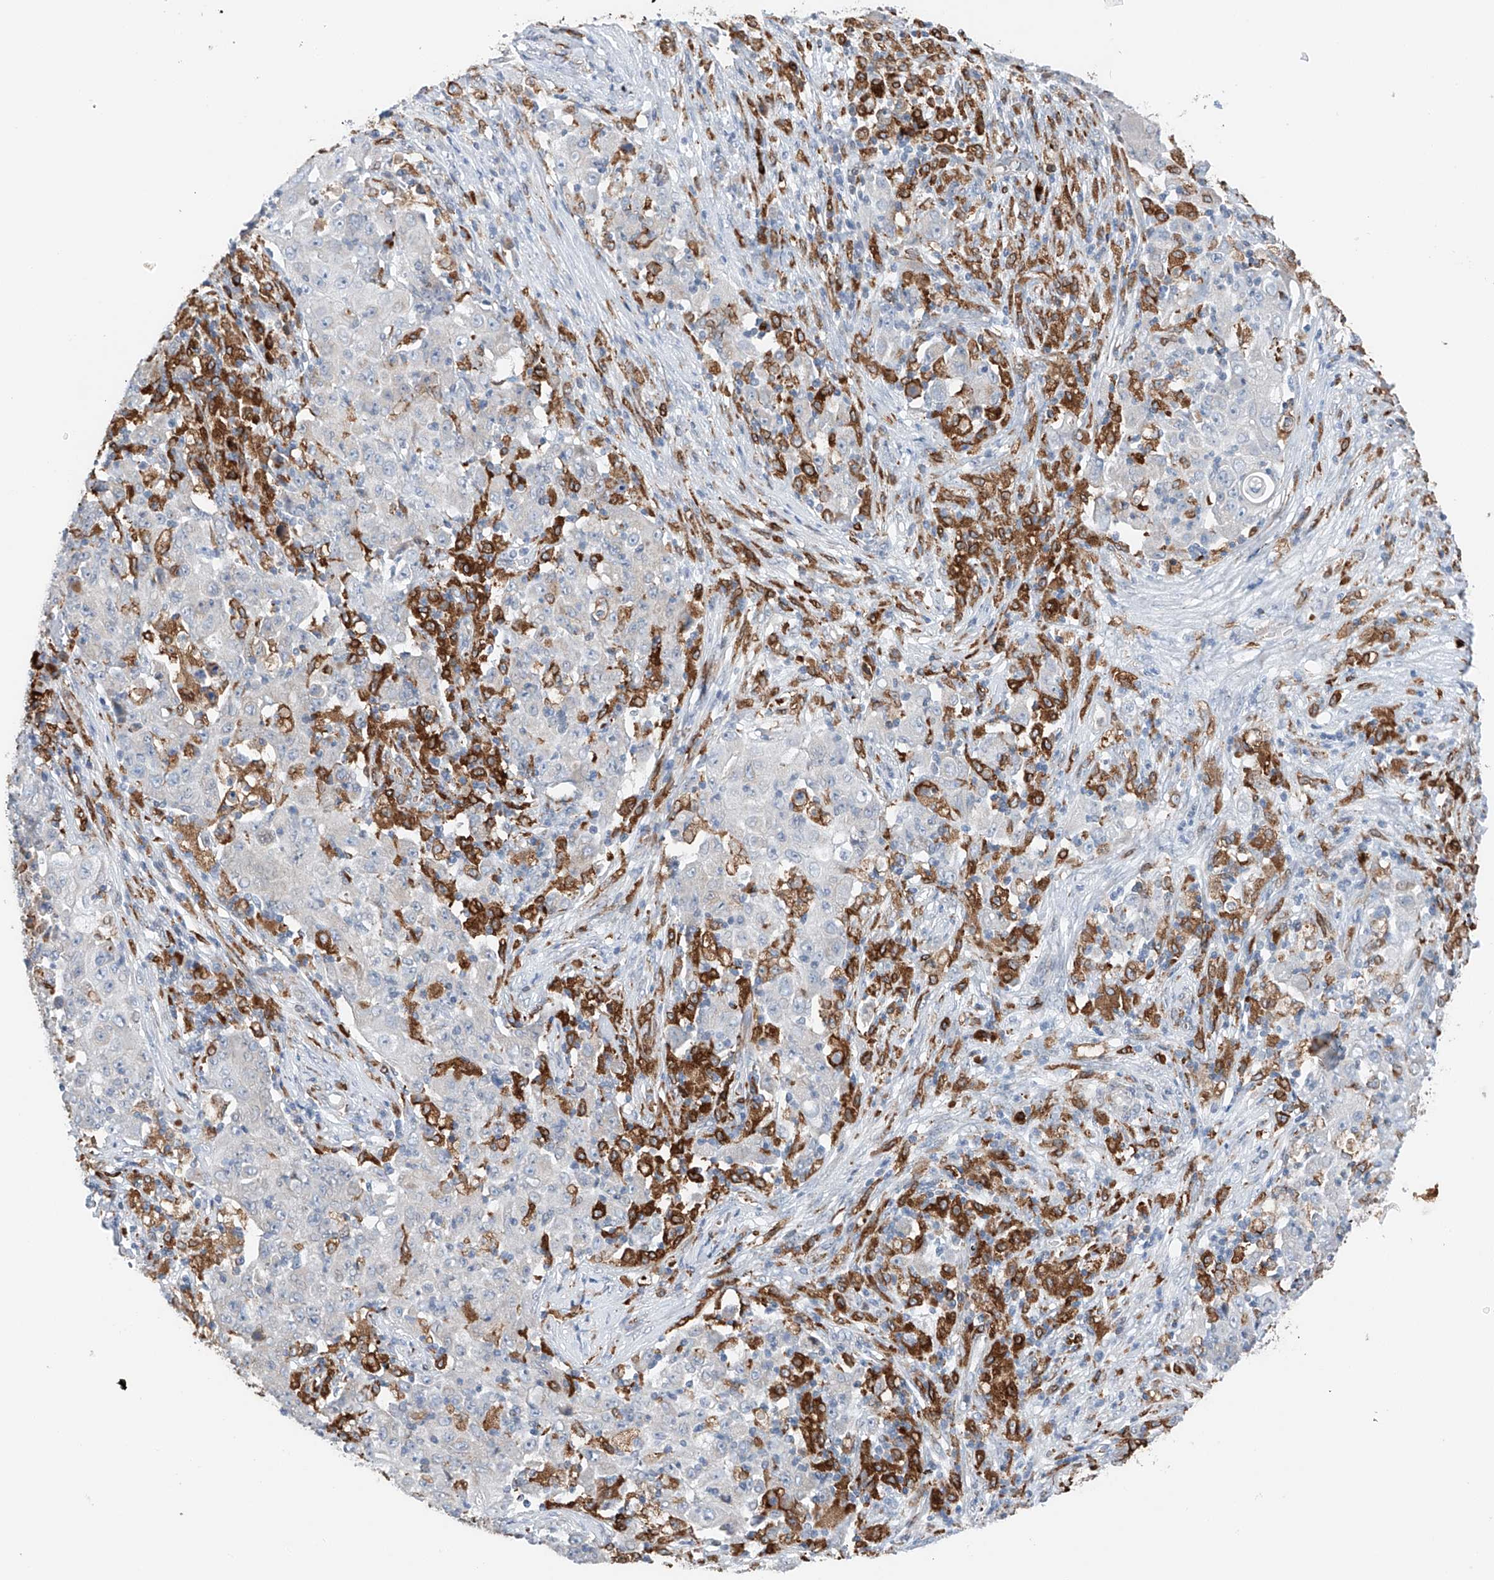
{"staining": {"intensity": "negative", "quantity": "none", "location": "none"}, "tissue": "ovarian cancer", "cell_type": "Tumor cells", "image_type": "cancer", "snomed": [{"axis": "morphology", "description": "Carcinoma, endometroid"}, {"axis": "topography", "description": "Ovary"}], "caption": "High power microscopy histopathology image of an immunohistochemistry histopathology image of ovarian cancer, revealing no significant staining in tumor cells. (Stains: DAB (3,3'-diaminobenzidine) immunohistochemistry with hematoxylin counter stain, Microscopy: brightfield microscopy at high magnification).", "gene": "TBXAS1", "patient": {"sex": "female", "age": 42}}